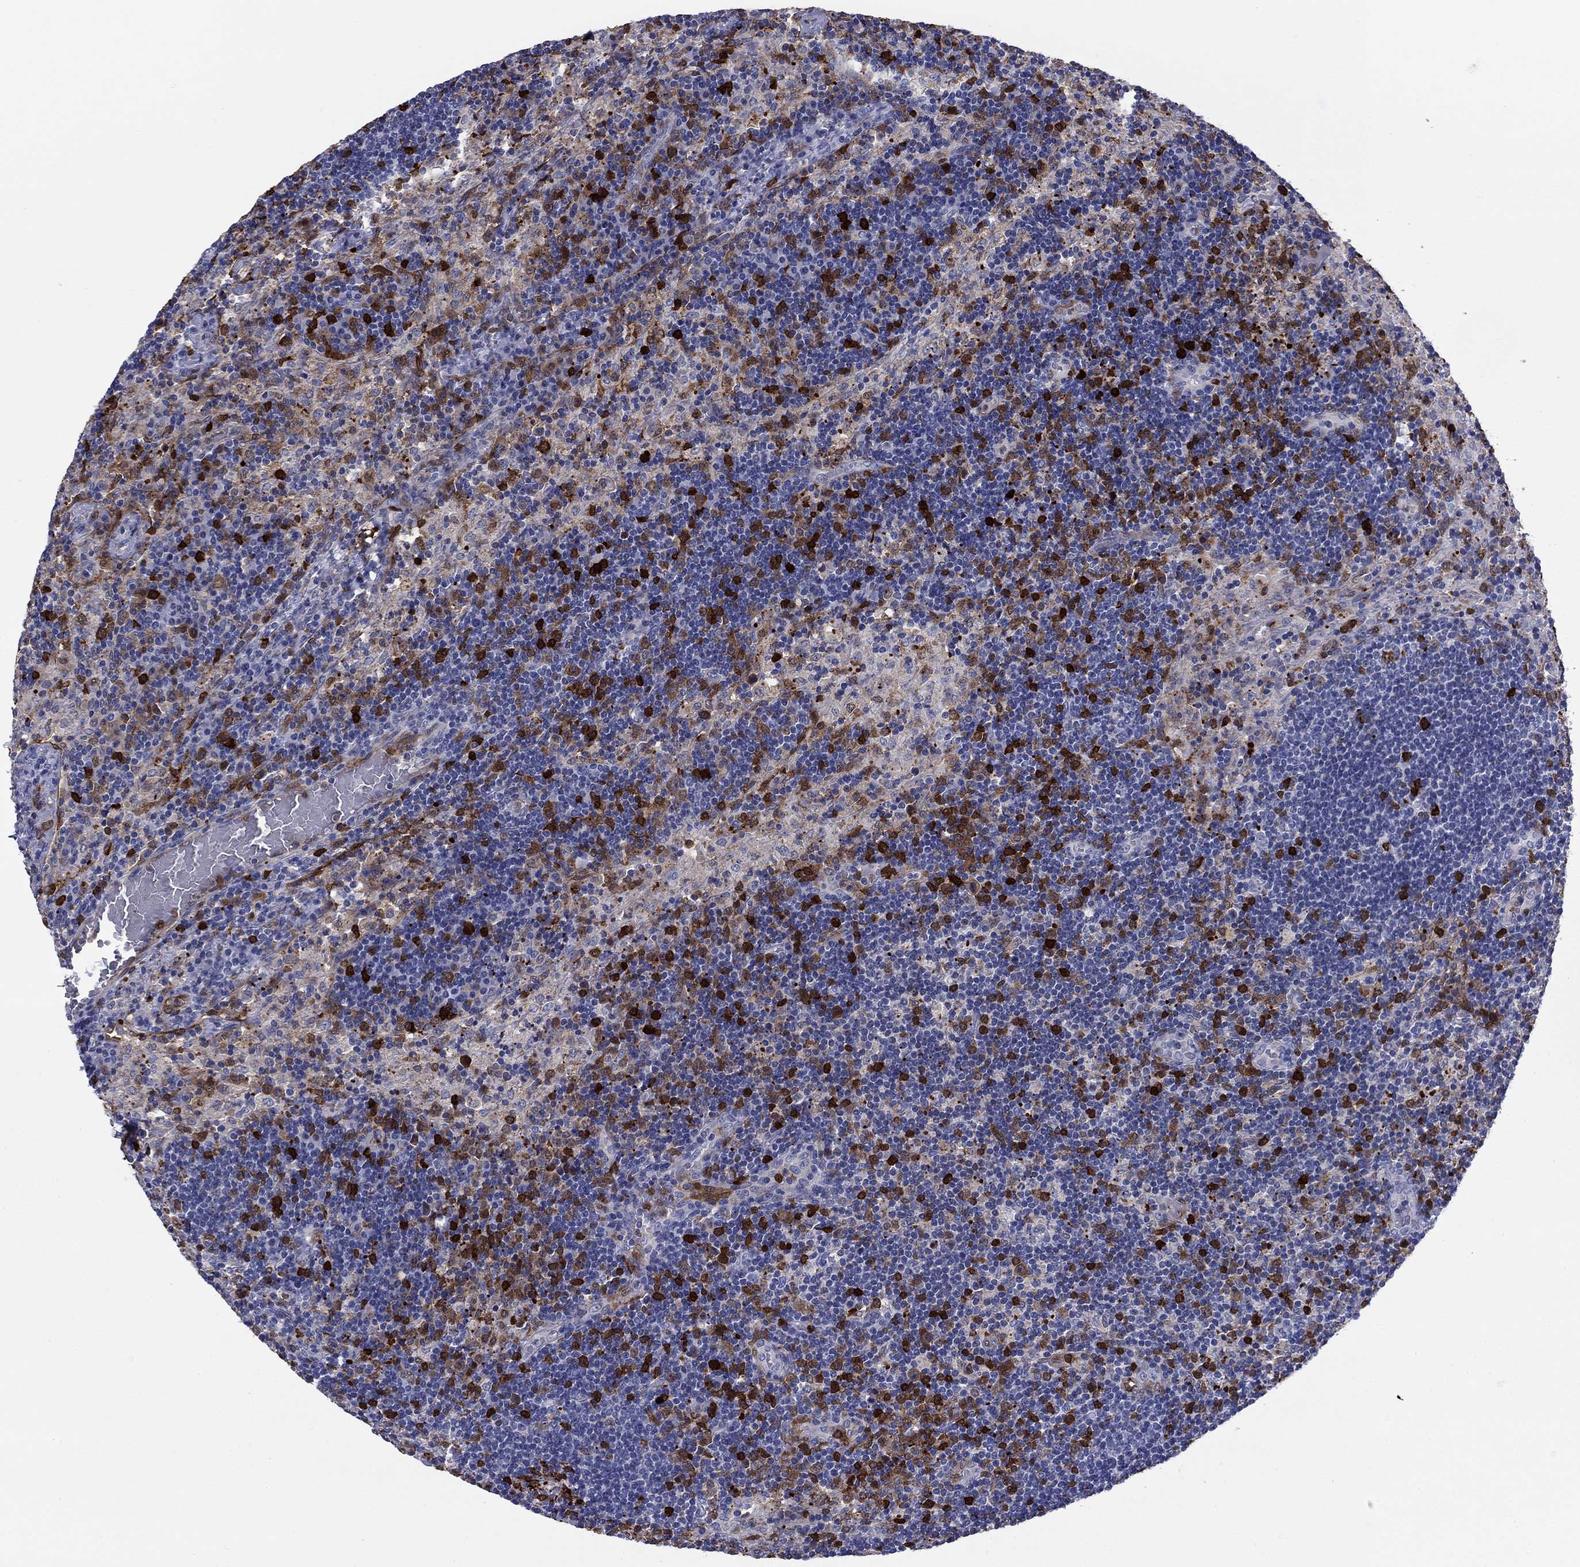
{"staining": {"intensity": "strong", "quantity": ">75%", "location": "cytoplasmic/membranous"}, "tissue": "lymph node", "cell_type": "Germinal center cells", "image_type": "normal", "snomed": [{"axis": "morphology", "description": "Normal tissue, NOS"}, {"axis": "topography", "description": "Lymph node"}], "caption": "This photomicrograph displays benign lymph node stained with IHC to label a protein in brown. The cytoplasmic/membranous of germinal center cells show strong positivity for the protein. Nuclei are counter-stained blue.", "gene": "STMN1", "patient": {"sex": "male", "age": 63}}